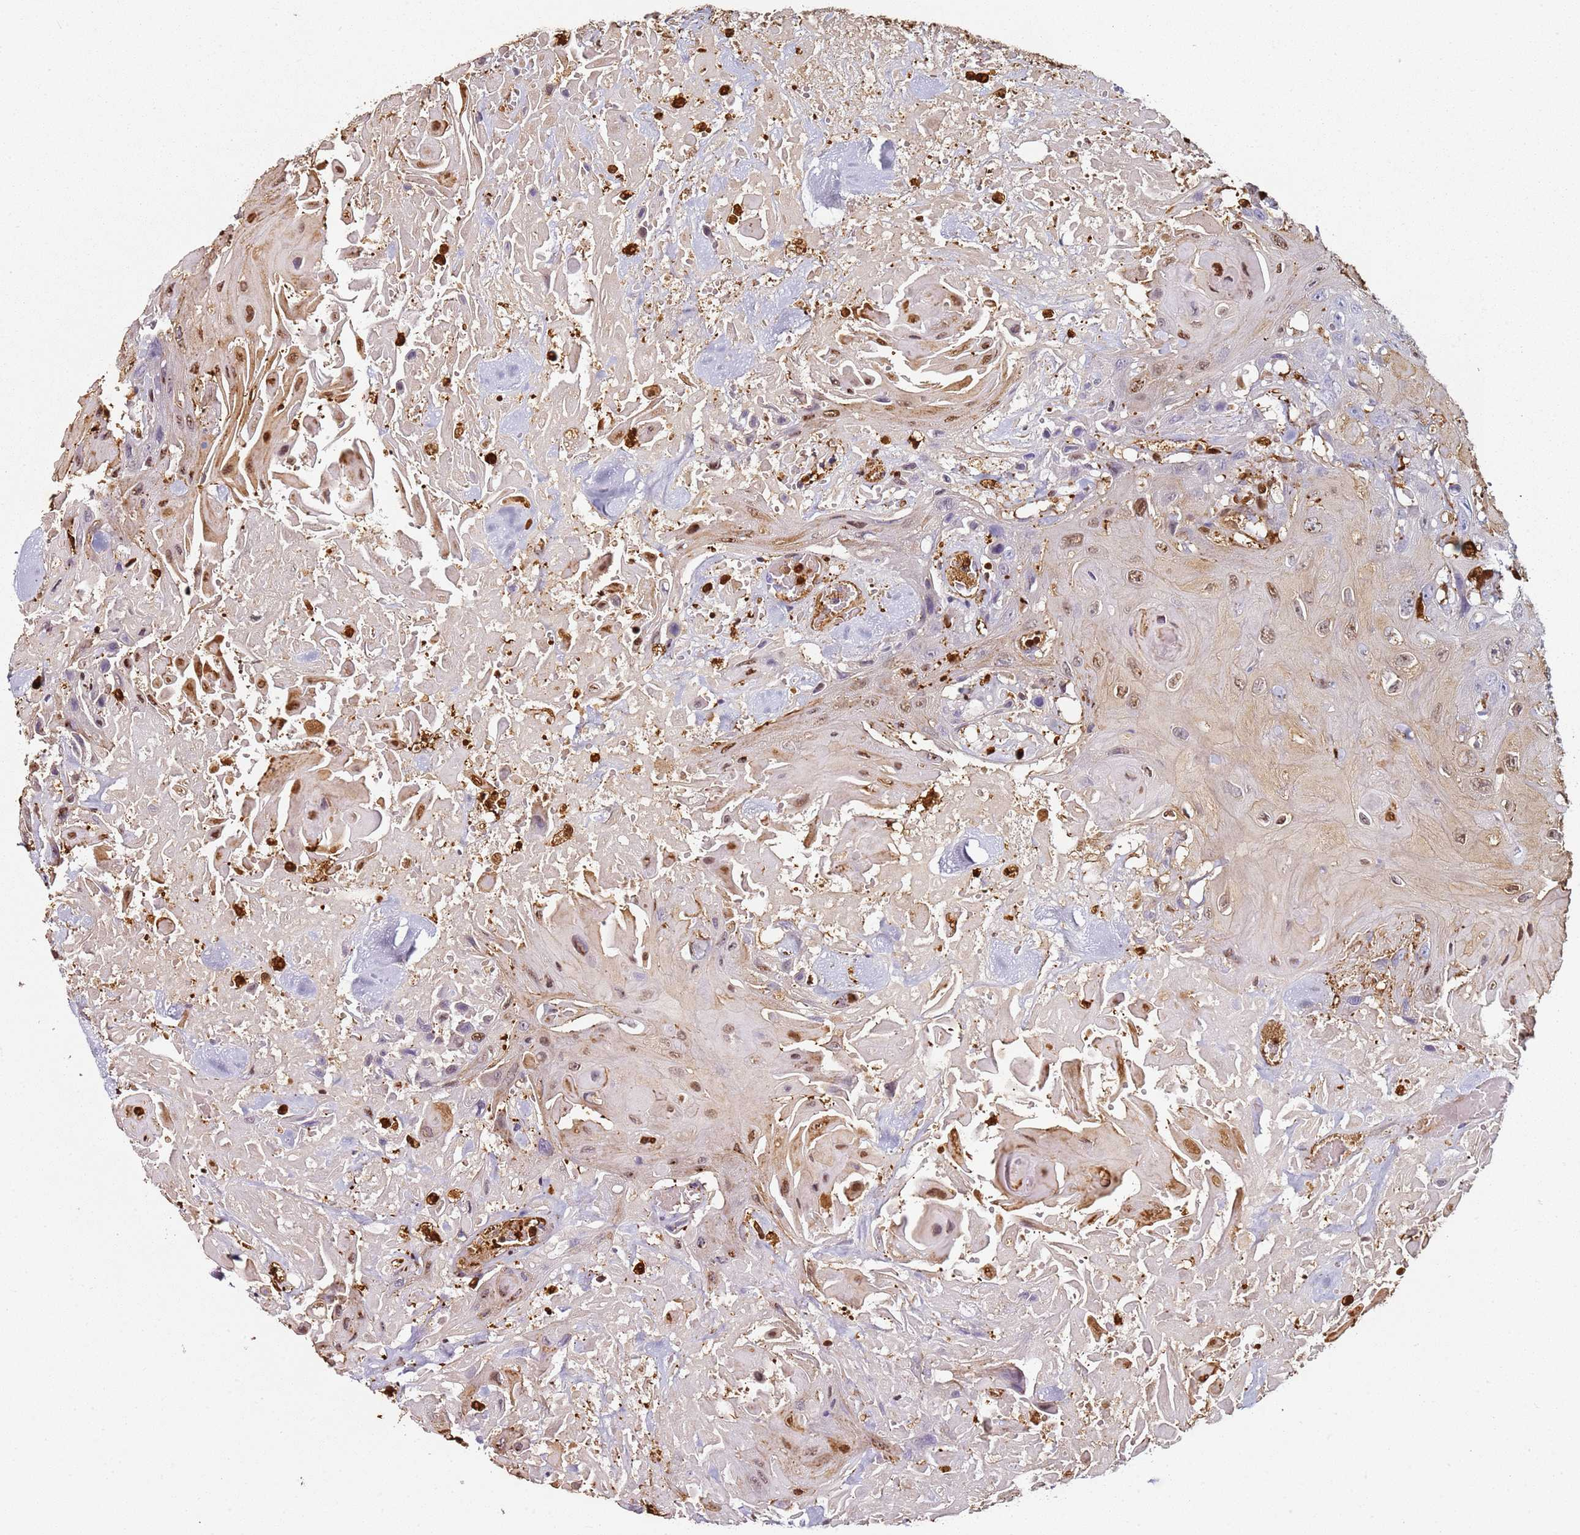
{"staining": {"intensity": "moderate", "quantity": ">75%", "location": "nuclear"}, "tissue": "head and neck cancer", "cell_type": "Tumor cells", "image_type": "cancer", "snomed": [{"axis": "morphology", "description": "Squamous cell carcinoma, NOS"}, {"axis": "topography", "description": "Head-Neck"}], "caption": "Head and neck cancer stained for a protein exhibits moderate nuclear positivity in tumor cells. Nuclei are stained in blue.", "gene": "S100A4", "patient": {"sex": "male", "age": 81}}